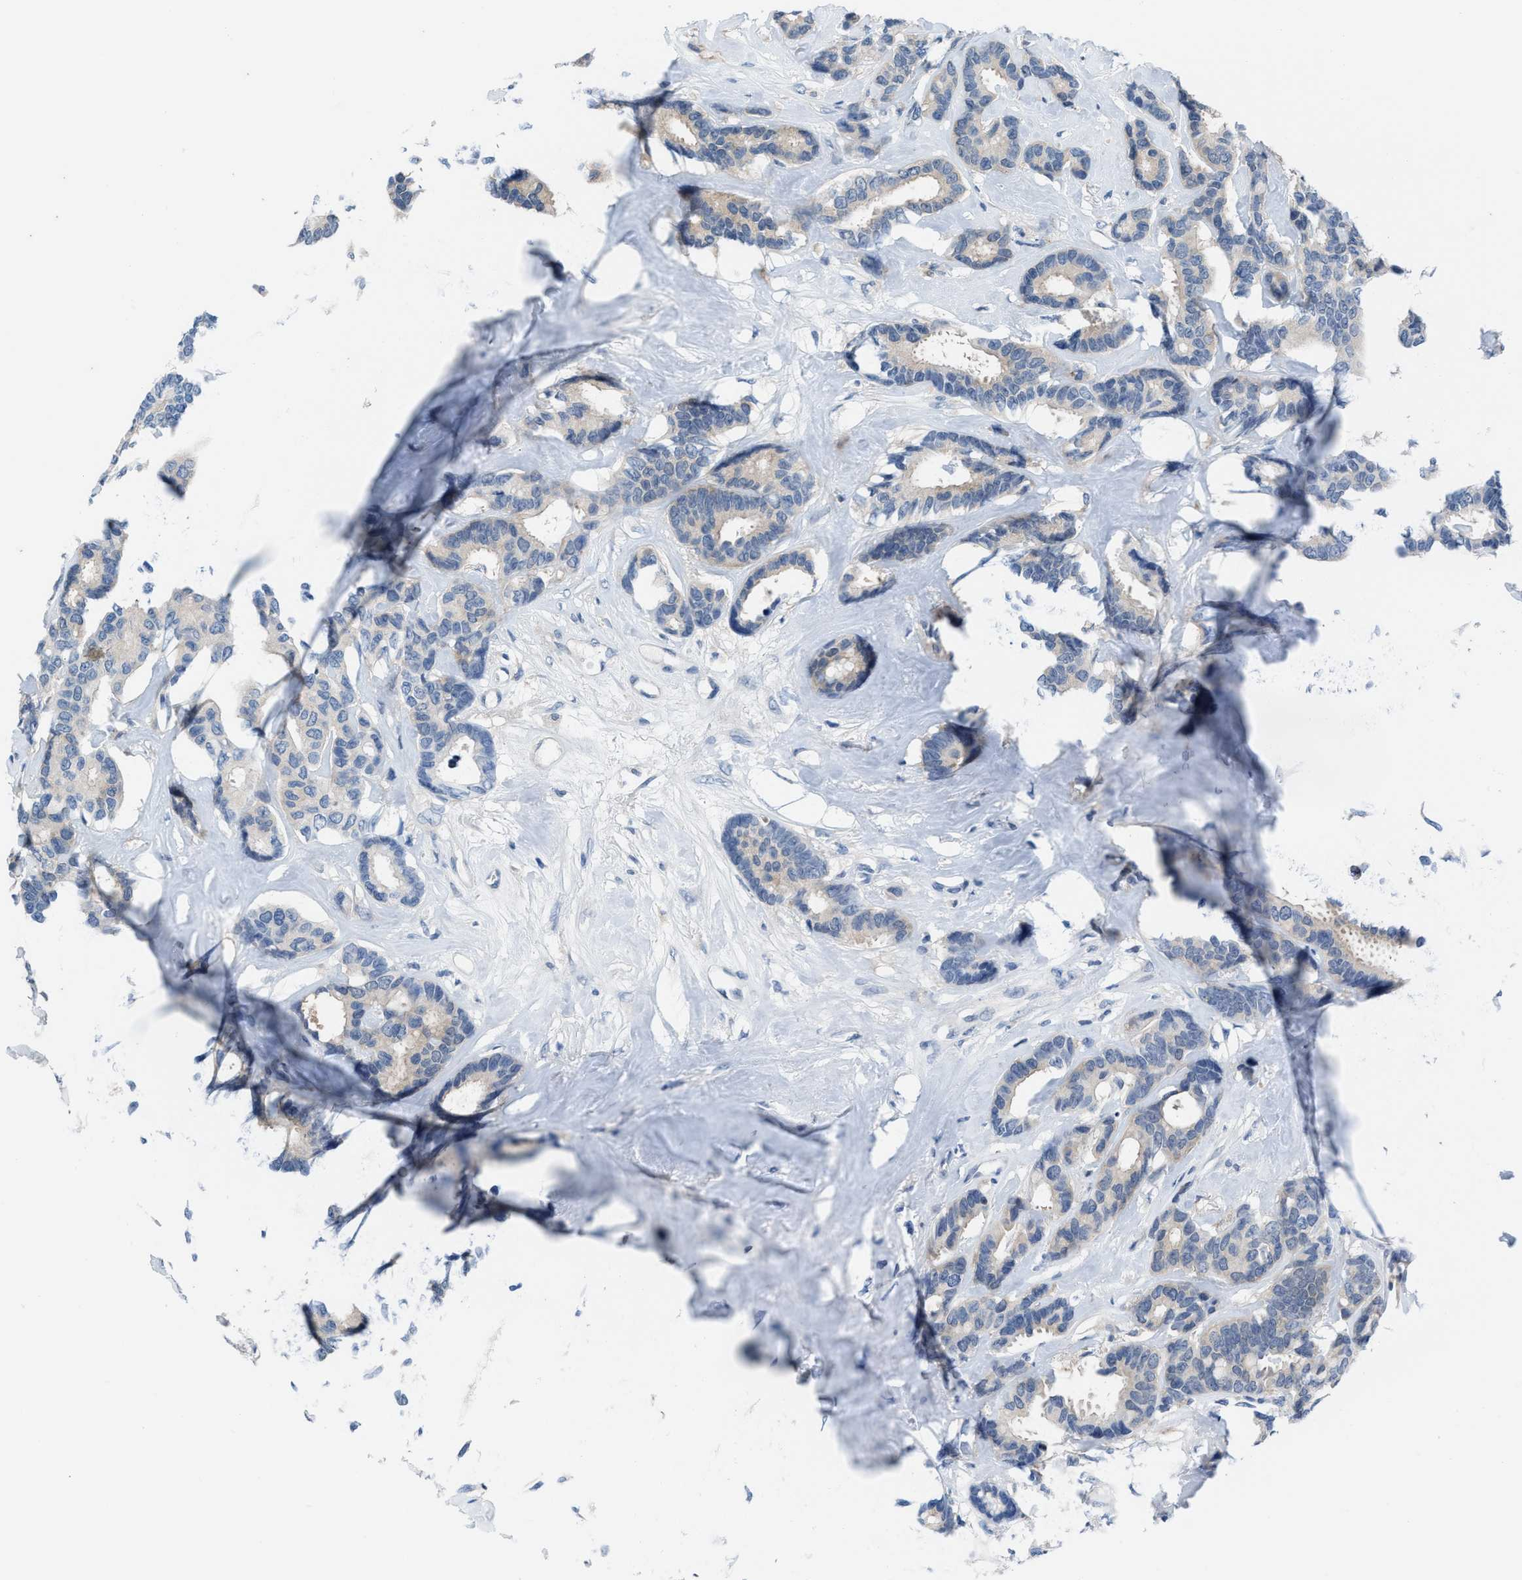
{"staining": {"intensity": "negative", "quantity": "none", "location": "none"}, "tissue": "breast cancer", "cell_type": "Tumor cells", "image_type": "cancer", "snomed": [{"axis": "morphology", "description": "Duct carcinoma"}, {"axis": "topography", "description": "Breast"}], "caption": "This is an immunohistochemistry histopathology image of human breast invasive ductal carcinoma. There is no expression in tumor cells.", "gene": "NUDT5", "patient": {"sex": "female", "age": 87}}